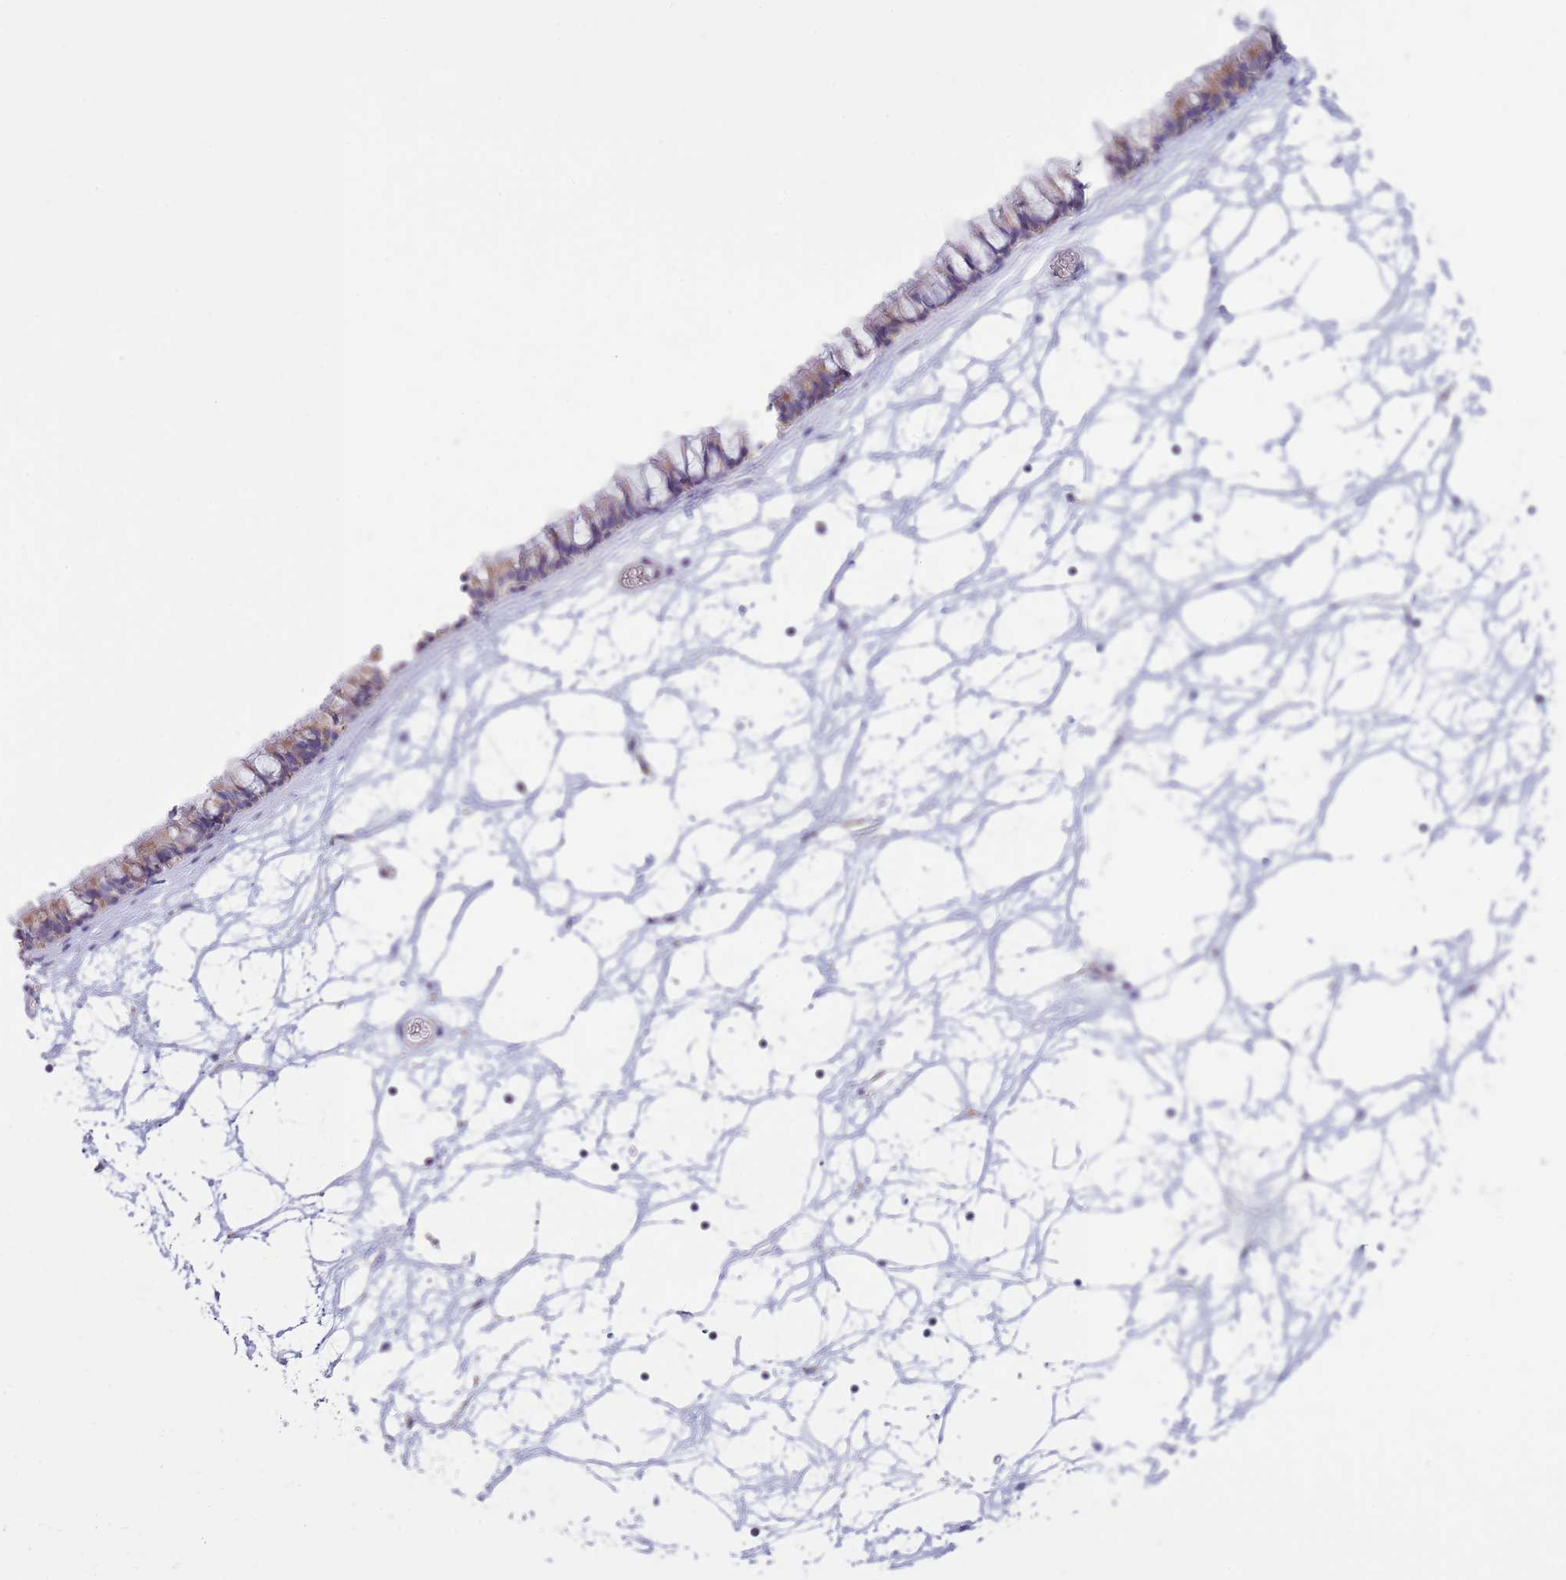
{"staining": {"intensity": "weak", "quantity": "25%-75%", "location": "cytoplasmic/membranous"}, "tissue": "nasopharynx", "cell_type": "Respiratory epithelial cells", "image_type": "normal", "snomed": [{"axis": "morphology", "description": "Normal tissue, NOS"}, {"axis": "topography", "description": "Nasopharynx"}], "caption": "This is a micrograph of immunohistochemistry (IHC) staining of benign nasopharynx, which shows weak positivity in the cytoplasmic/membranous of respiratory epithelial cells.", "gene": "PDHA1", "patient": {"sex": "male", "age": 64}}